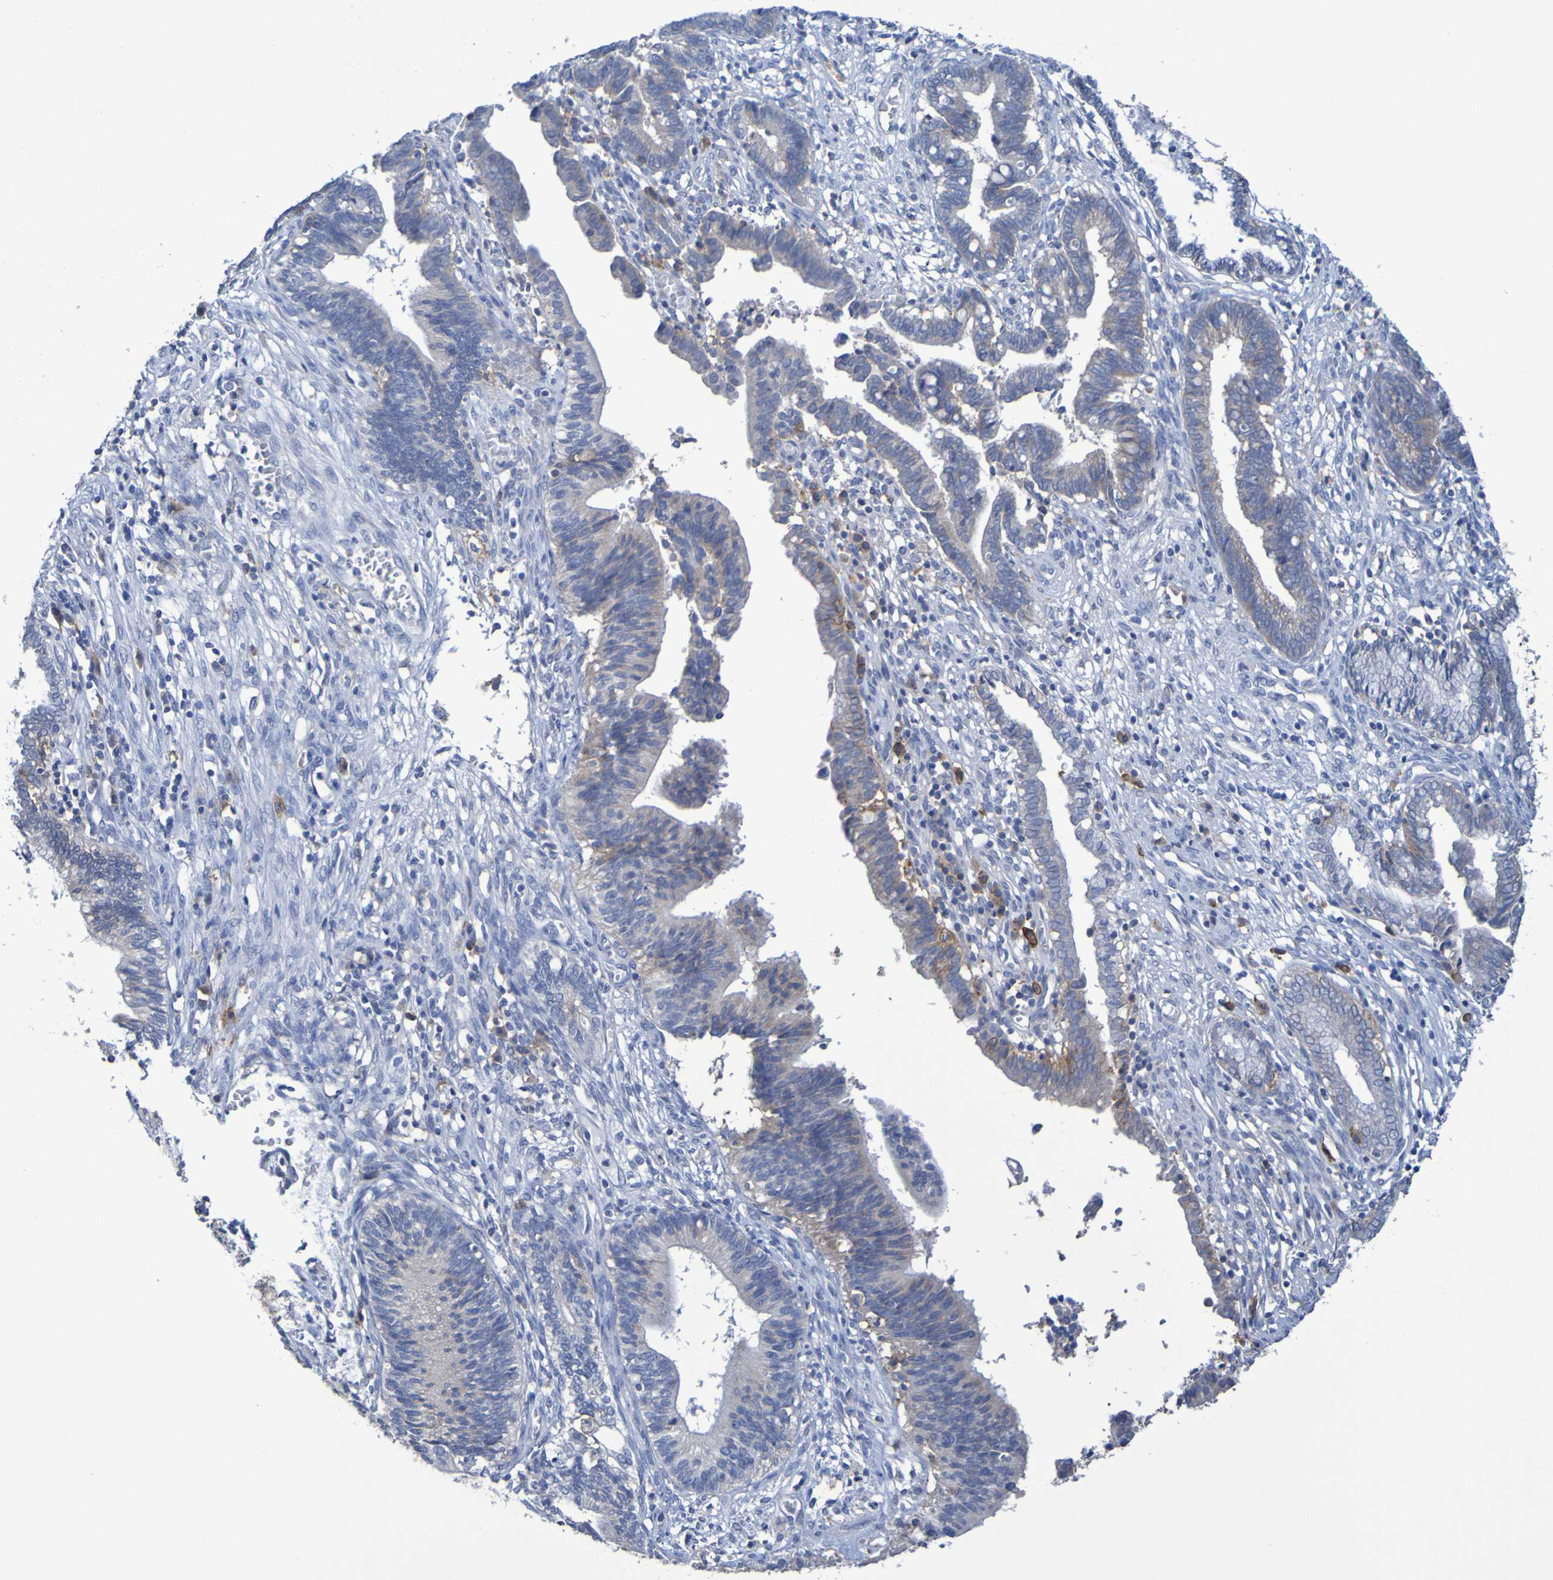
{"staining": {"intensity": "weak", "quantity": "<25%", "location": "cytoplasmic/membranous"}, "tissue": "cervical cancer", "cell_type": "Tumor cells", "image_type": "cancer", "snomed": [{"axis": "morphology", "description": "Adenocarcinoma, NOS"}, {"axis": "topography", "description": "Cervix"}], "caption": "IHC histopathology image of cervical adenocarcinoma stained for a protein (brown), which shows no expression in tumor cells.", "gene": "SLC3A2", "patient": {"sex": "female", "age": 44}}